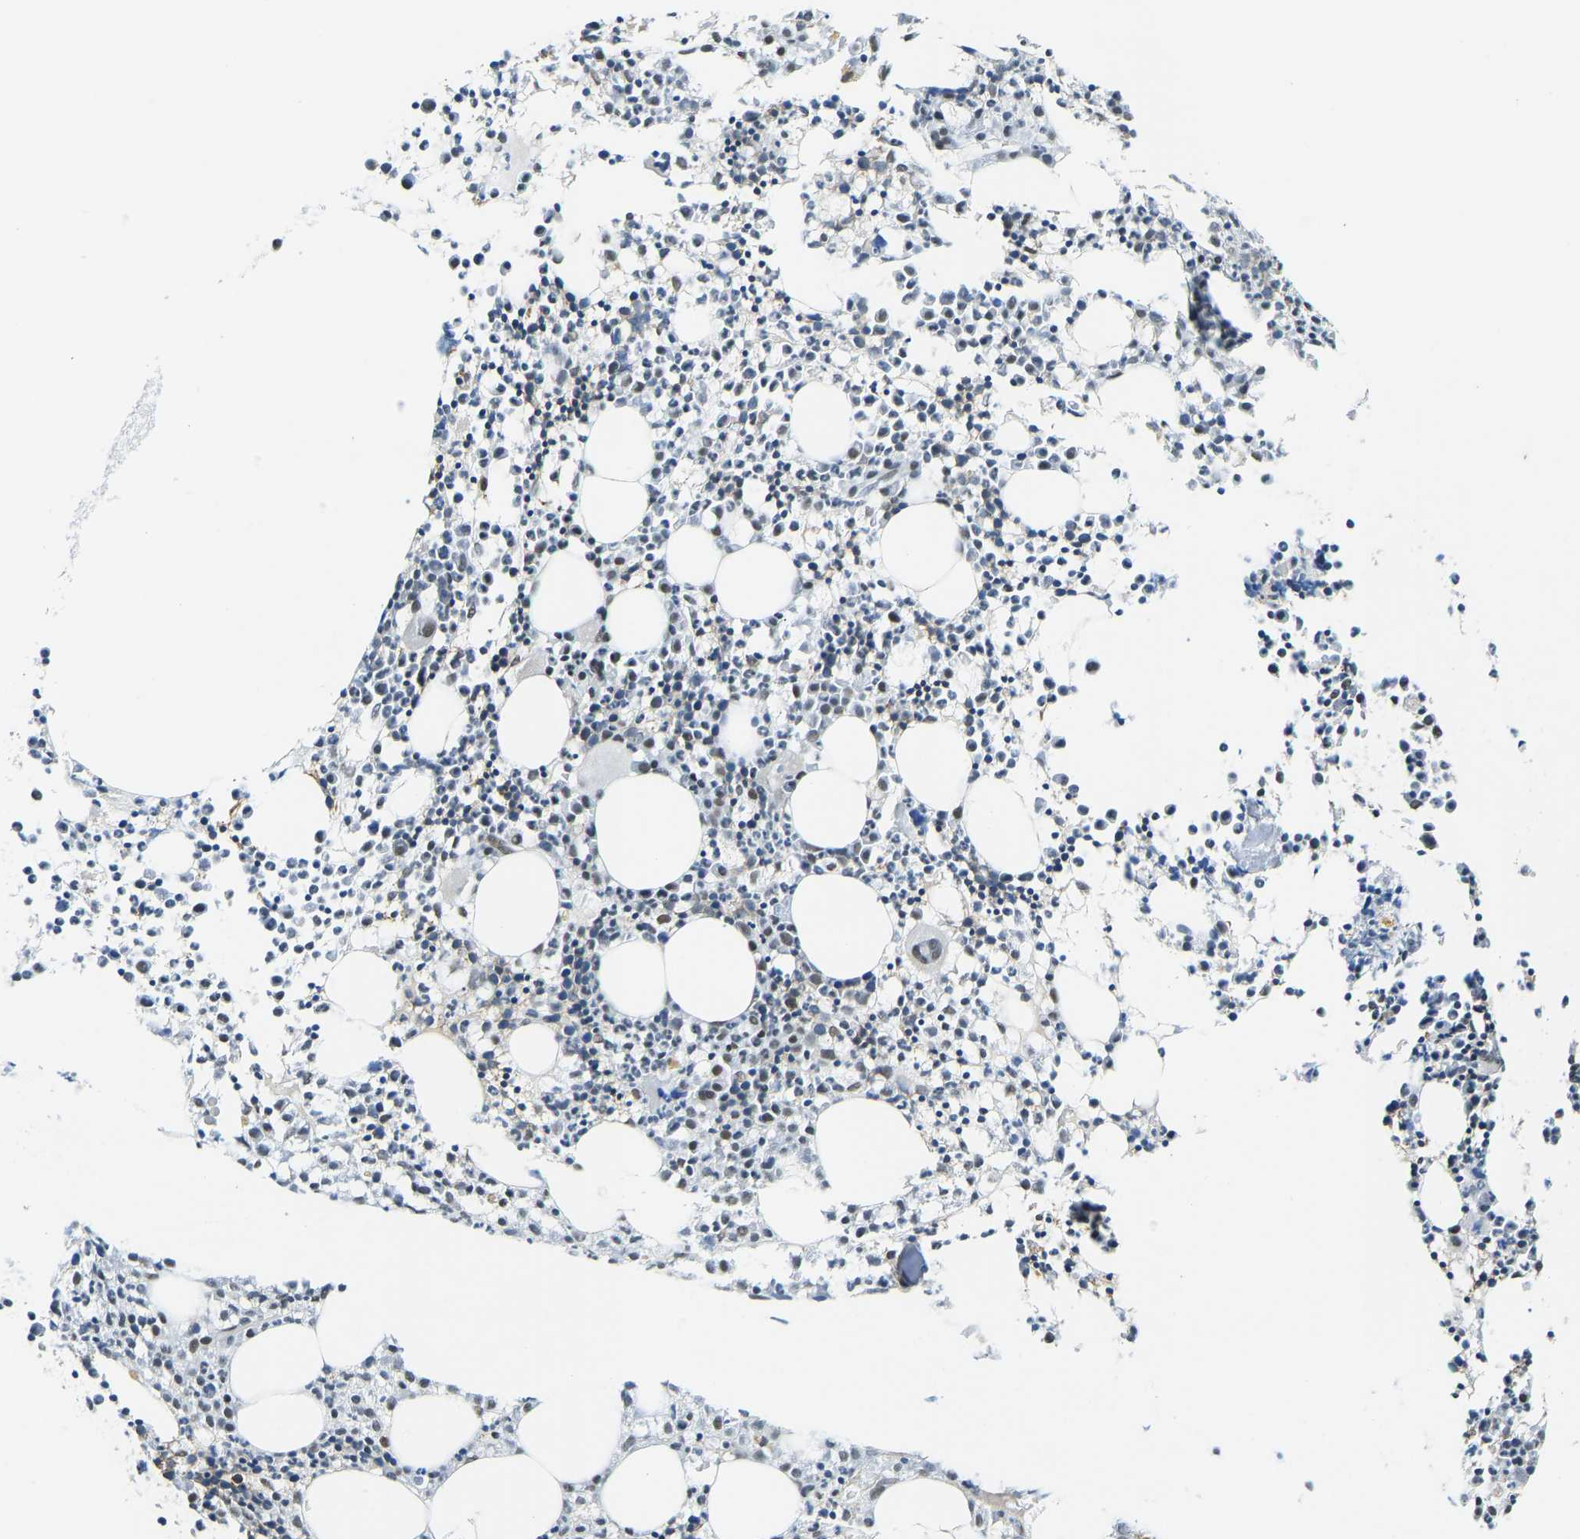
{"staining": {"intensity": "strong", "quantity": "<25%", "location": "nuclear"}, "tissue": "bone marrow", "cell_type": "Hematopoietic cells", "image_type": "normal", "snomed": [{"axis": "morphology", "description": "Normal tissue, NOS"}, {"axis": "morphology", "description": "Inflammation, NOS"}, {"axis": "topography", "description": "Bone marrow"}], "caption": "This image displays benign bone marrow stained with IHC to label a protein in brown. The nuclear of hematopoietic cells show strong positivity for the protein. Nuclei are counter-stained blue.", "gene": "FOXK1", "patient": {"sex": "male", "age": 25}}